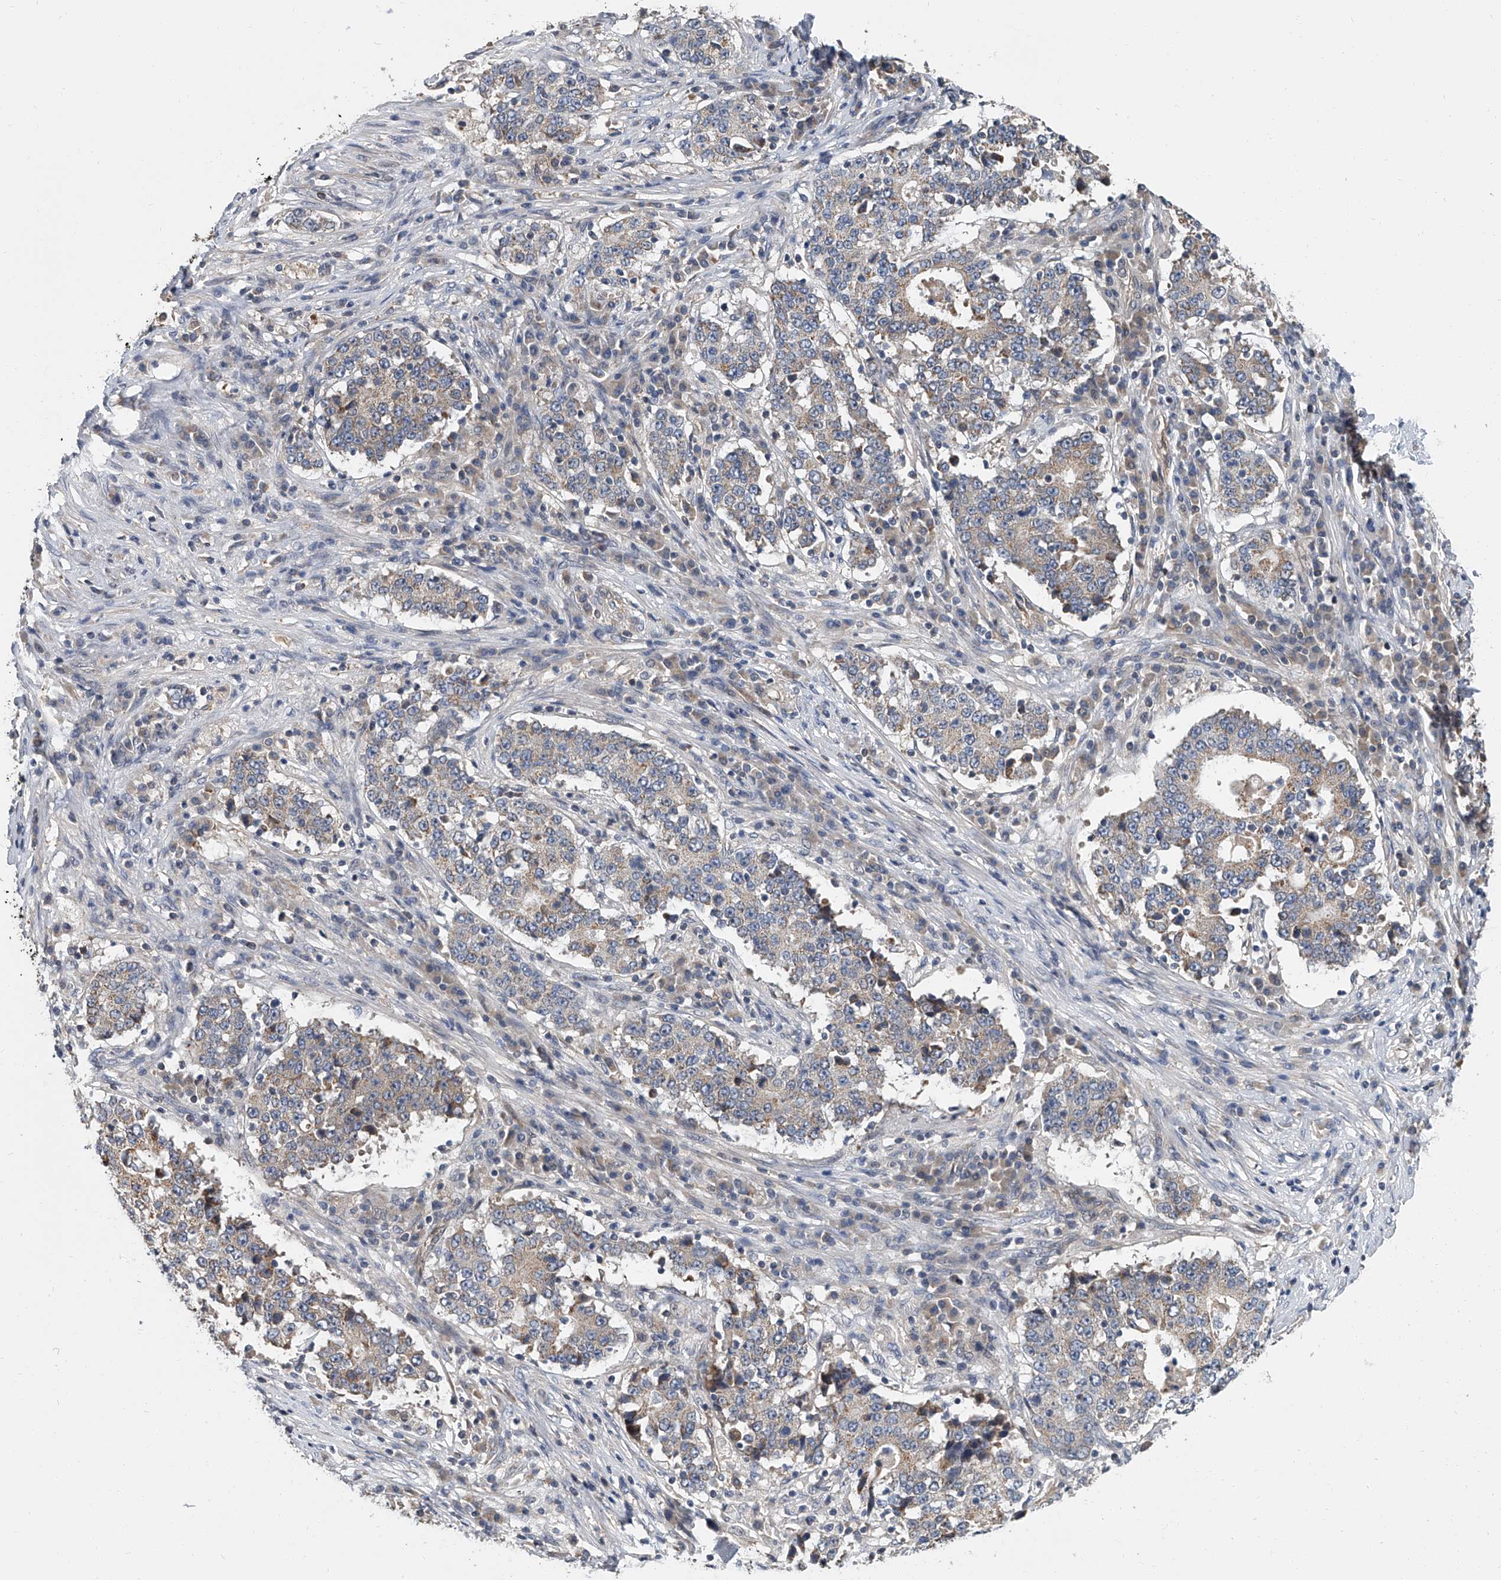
{"staining": {"intensity": "weak", "quantity": "<25%", "location": "cytoplasmic/membranous"}, "tissue": "stomach cancer", "cell_type": "Tumor cells", "image_type": "cancer", "snomed": [{"axis": "morphology", "description": "Adenocarcinoma, NOS"}, {"axis": "topography", "description": "Stomach"}], "caption": "DAB immunohistochemical staining of stomach cancer shows no significant expression in tumor cells.", "gene": "CD200", "patient": {"sex": "male", "age": 59}}